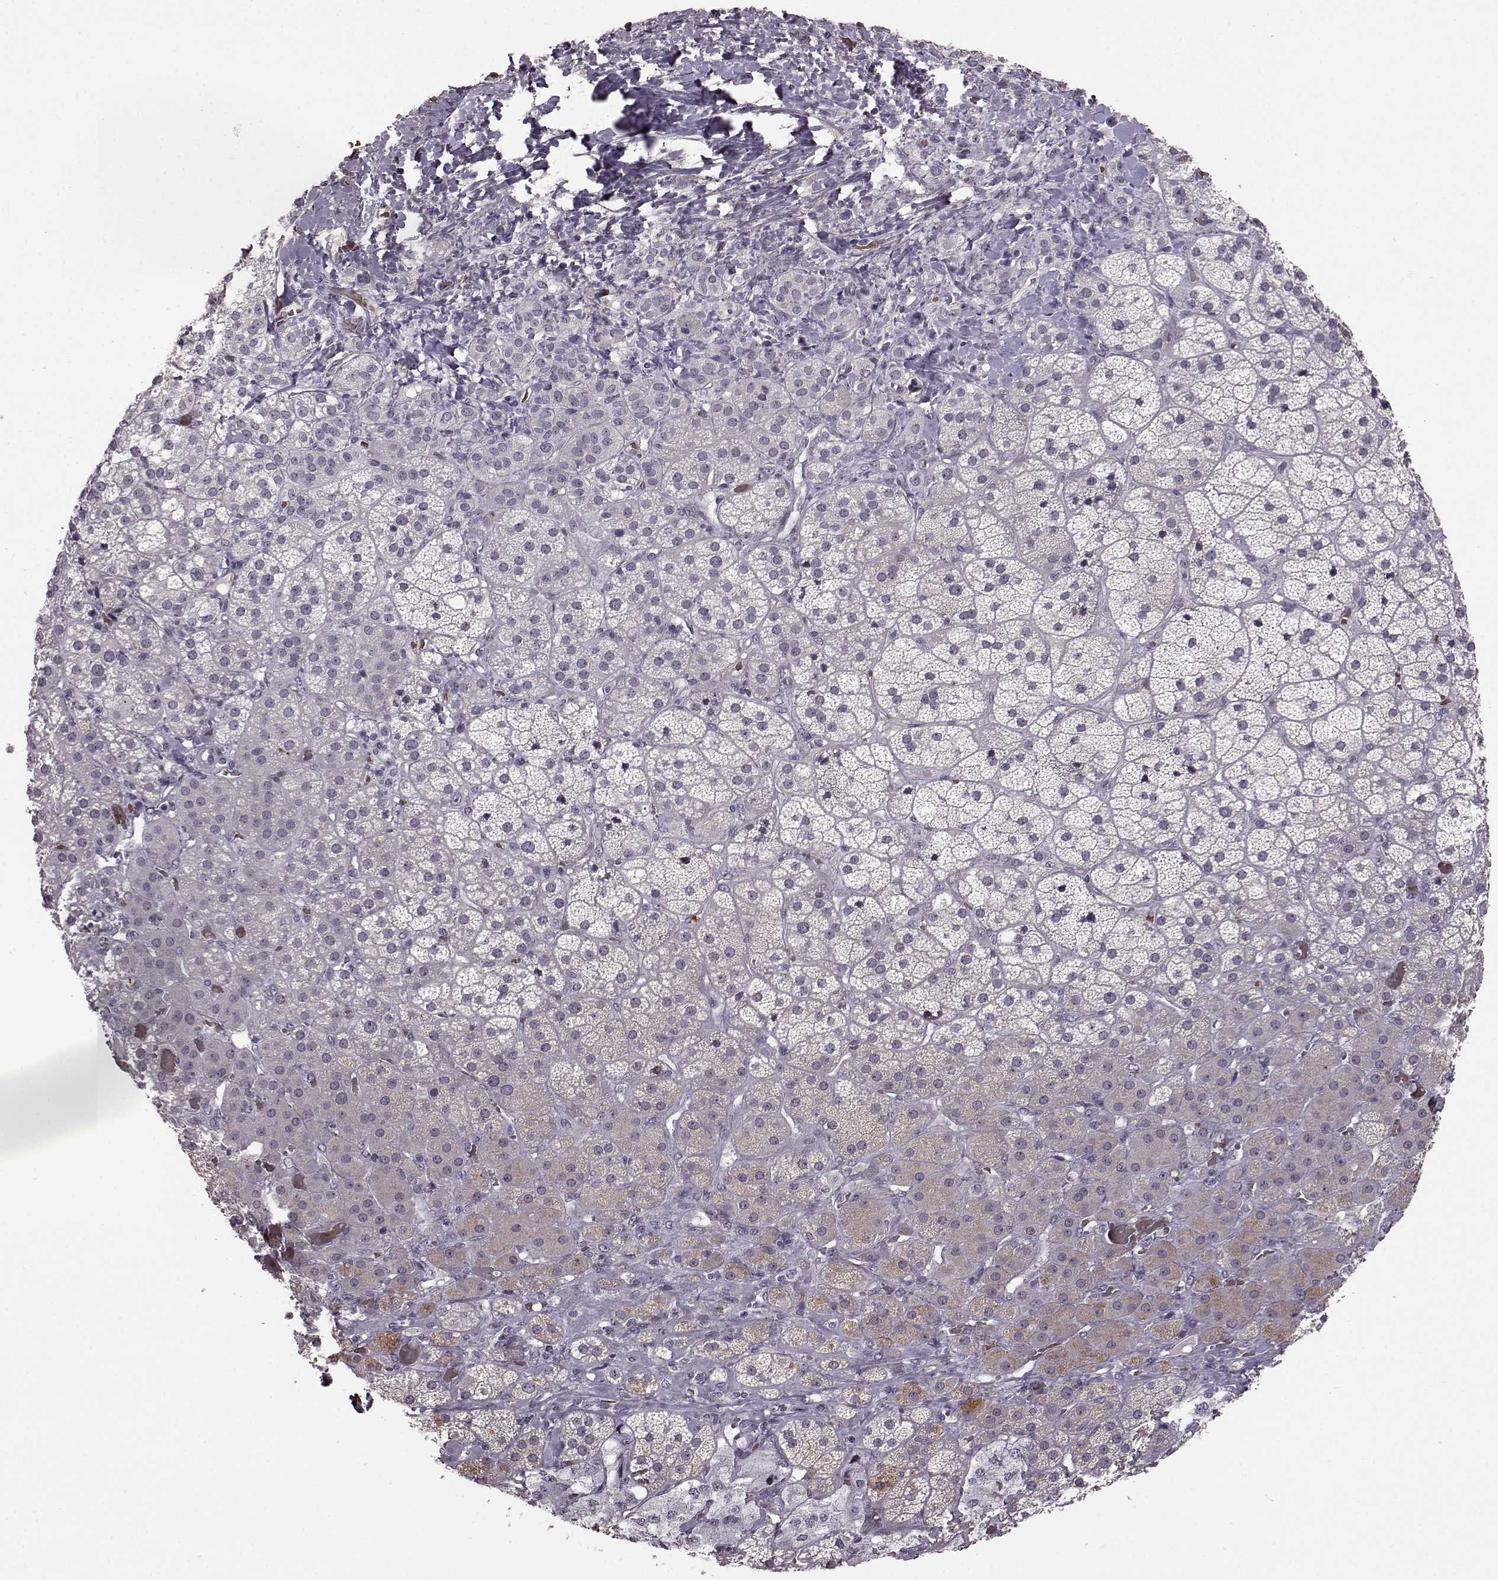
{"staining": {"intensity": "negative", "quantity": "none", "location": "none"}, "tissue": "adrenal gland", "cell_type": "Glandular cells", "image_type": "normal", "snomed": [{"axis": "morphology", "description": "Normal tissue, NOS"}, {"axis": "topography", "description": "Adrenal gland"}], "caption": "Adrenal gland was stained to show a protein in brown. There is no significant expression in glandular cells. (Stains: DAB immunohistochemistry (IHC) with hematoxylin counter stain, Microscopy: brightfield microscopy at high magnification).", "gene": "PROP1", "patient": {"sex": "male", "age": 57}}